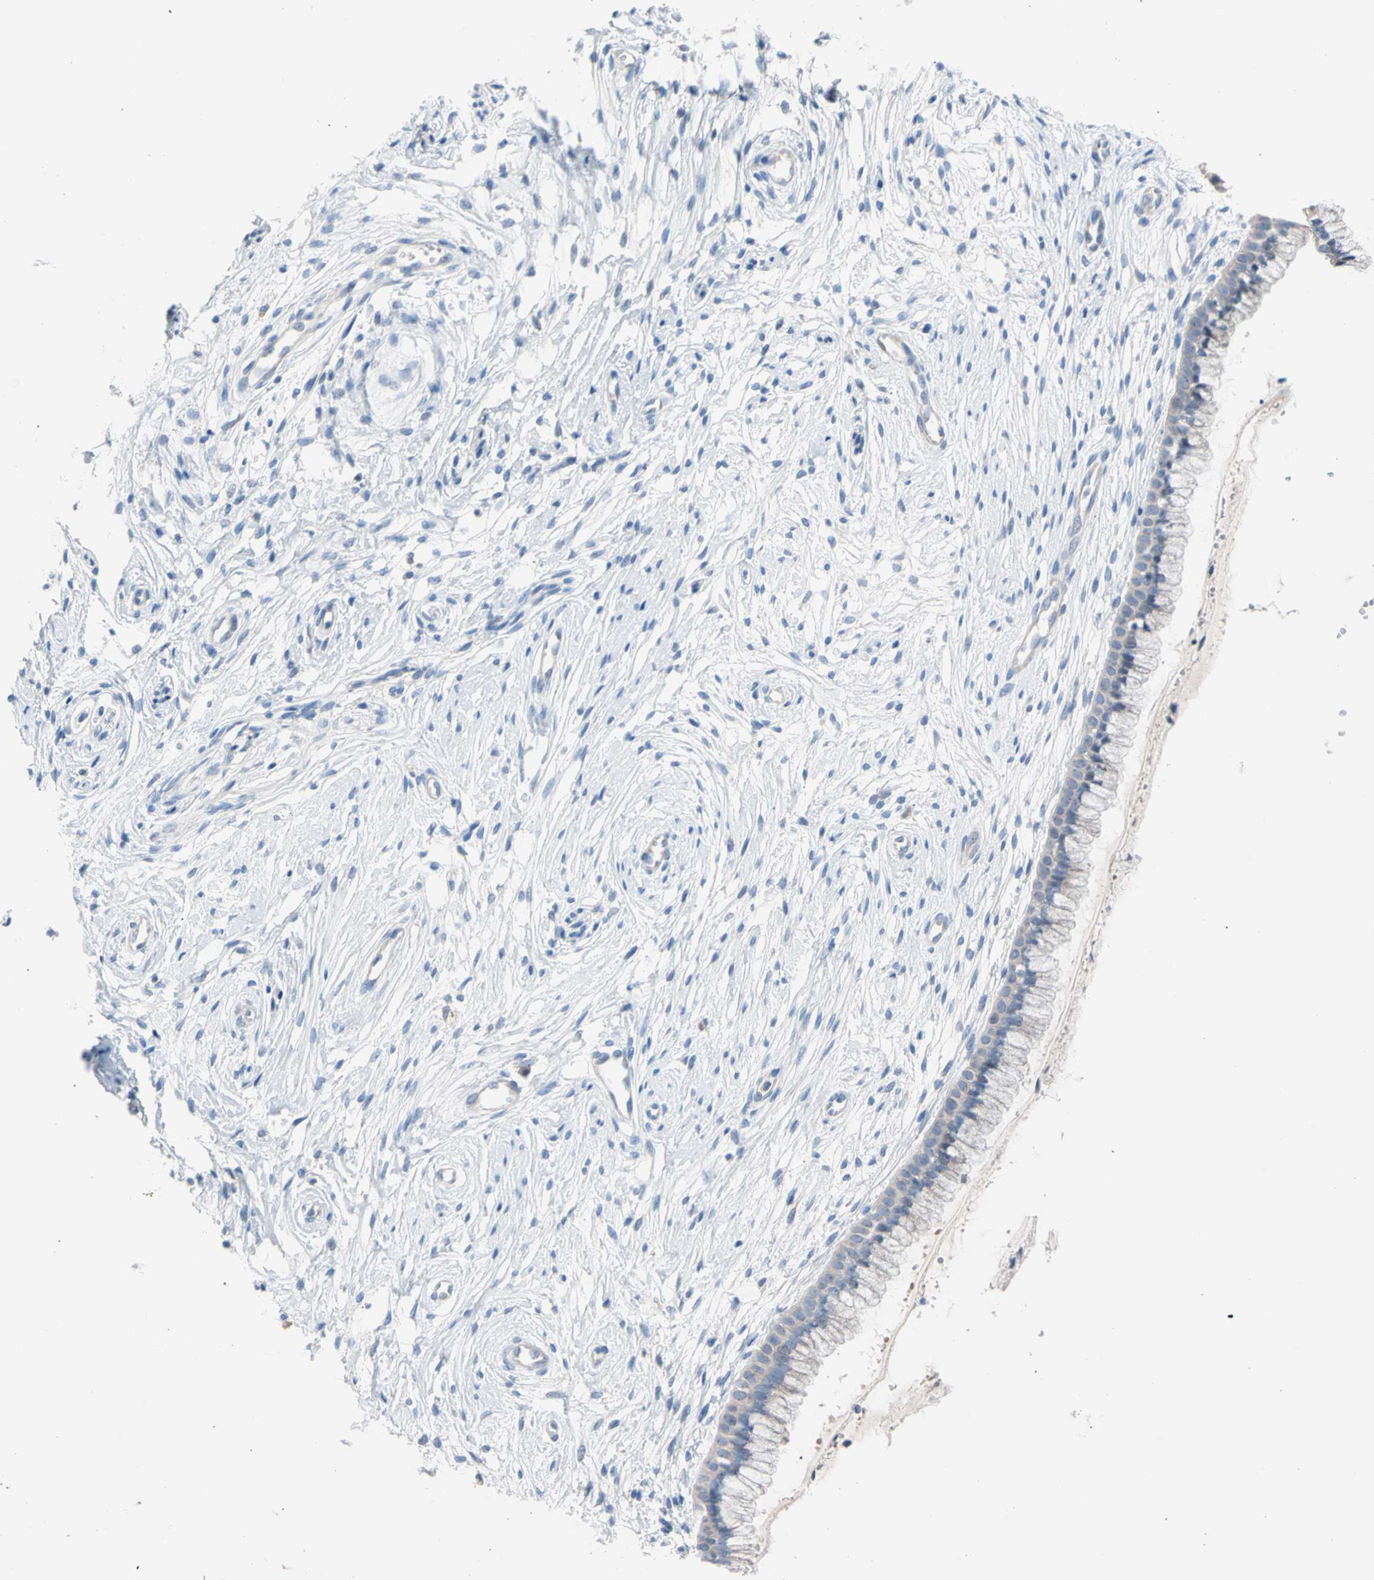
{"staining": {"intensity": "negative", "quantity": "none", "location": "none"}, "tissue": "cervix", "cell_type": "Glandular cells", "image_type": "normal", "snomed": [{"axis": "morphology", "description": "Normal tissue, NOS"}, {"axis": "topography", "description": "Cervix"}], "caption": "Glandular cells show no significant staining in benign cervix.", "gene": "CASQ1", "patient": {"sex": "female", "age": 39}}